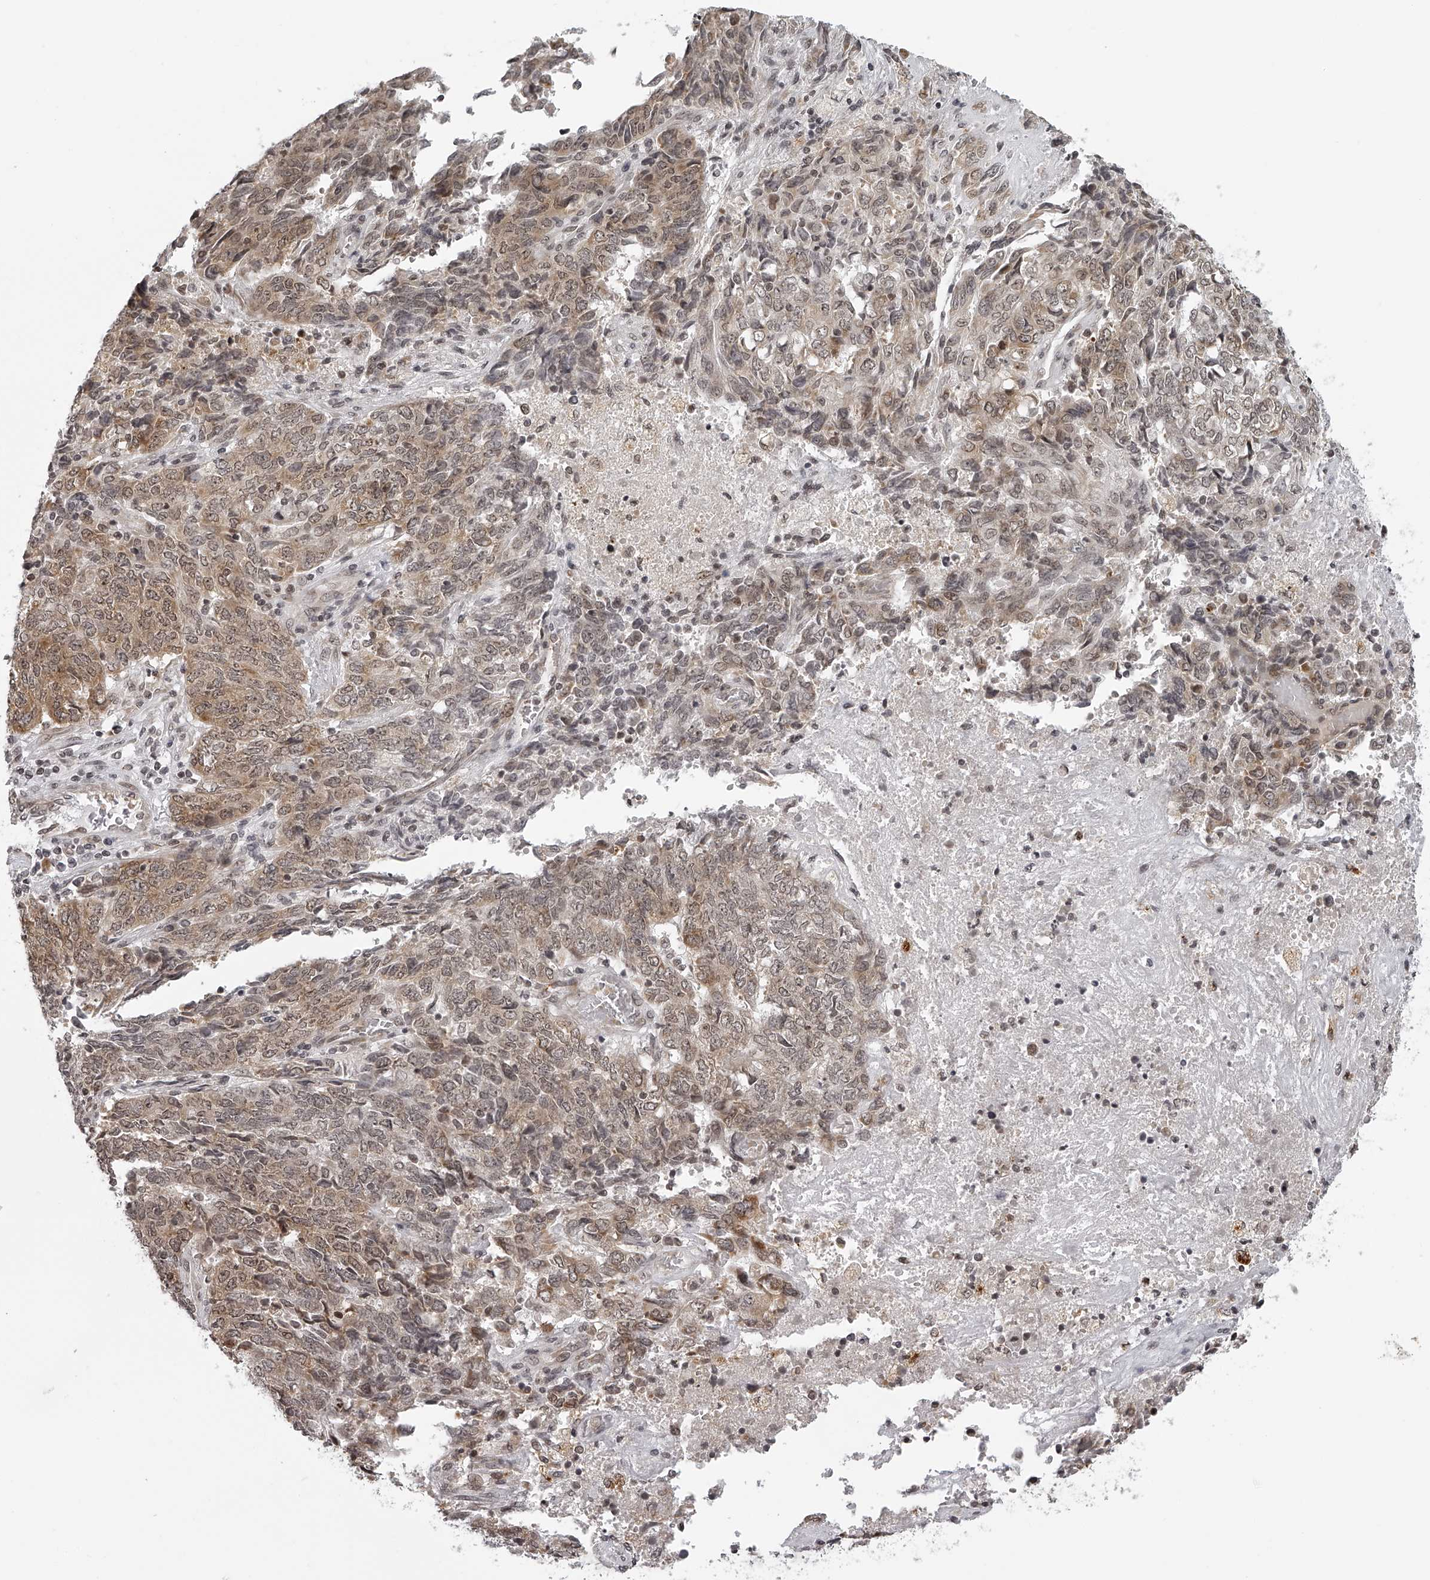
{"staining": {"intensity": "moderate", "quantity": "25%-75%", "location": "cytoplasmic/membranous,nuclear"}, "tissue": "endometrial cancer", "cell_type": "Tumor cells", "image_type": "cancer", "snomed": [{"axis": "morphology", "description": "Adenocarcinoma, NOS"}, {"axis": "topography", "description": "Endometrium"}], "caption": "There is medium levels of moderate cytoplasmic/membranous and nuclear positivity in tumor cells of adenocarcinoma (endometrial), as demonstrated by immunohistochemical staining (brown color).", "gene": "ODF2L", "patient": {"sex": "female", "age": 80}}